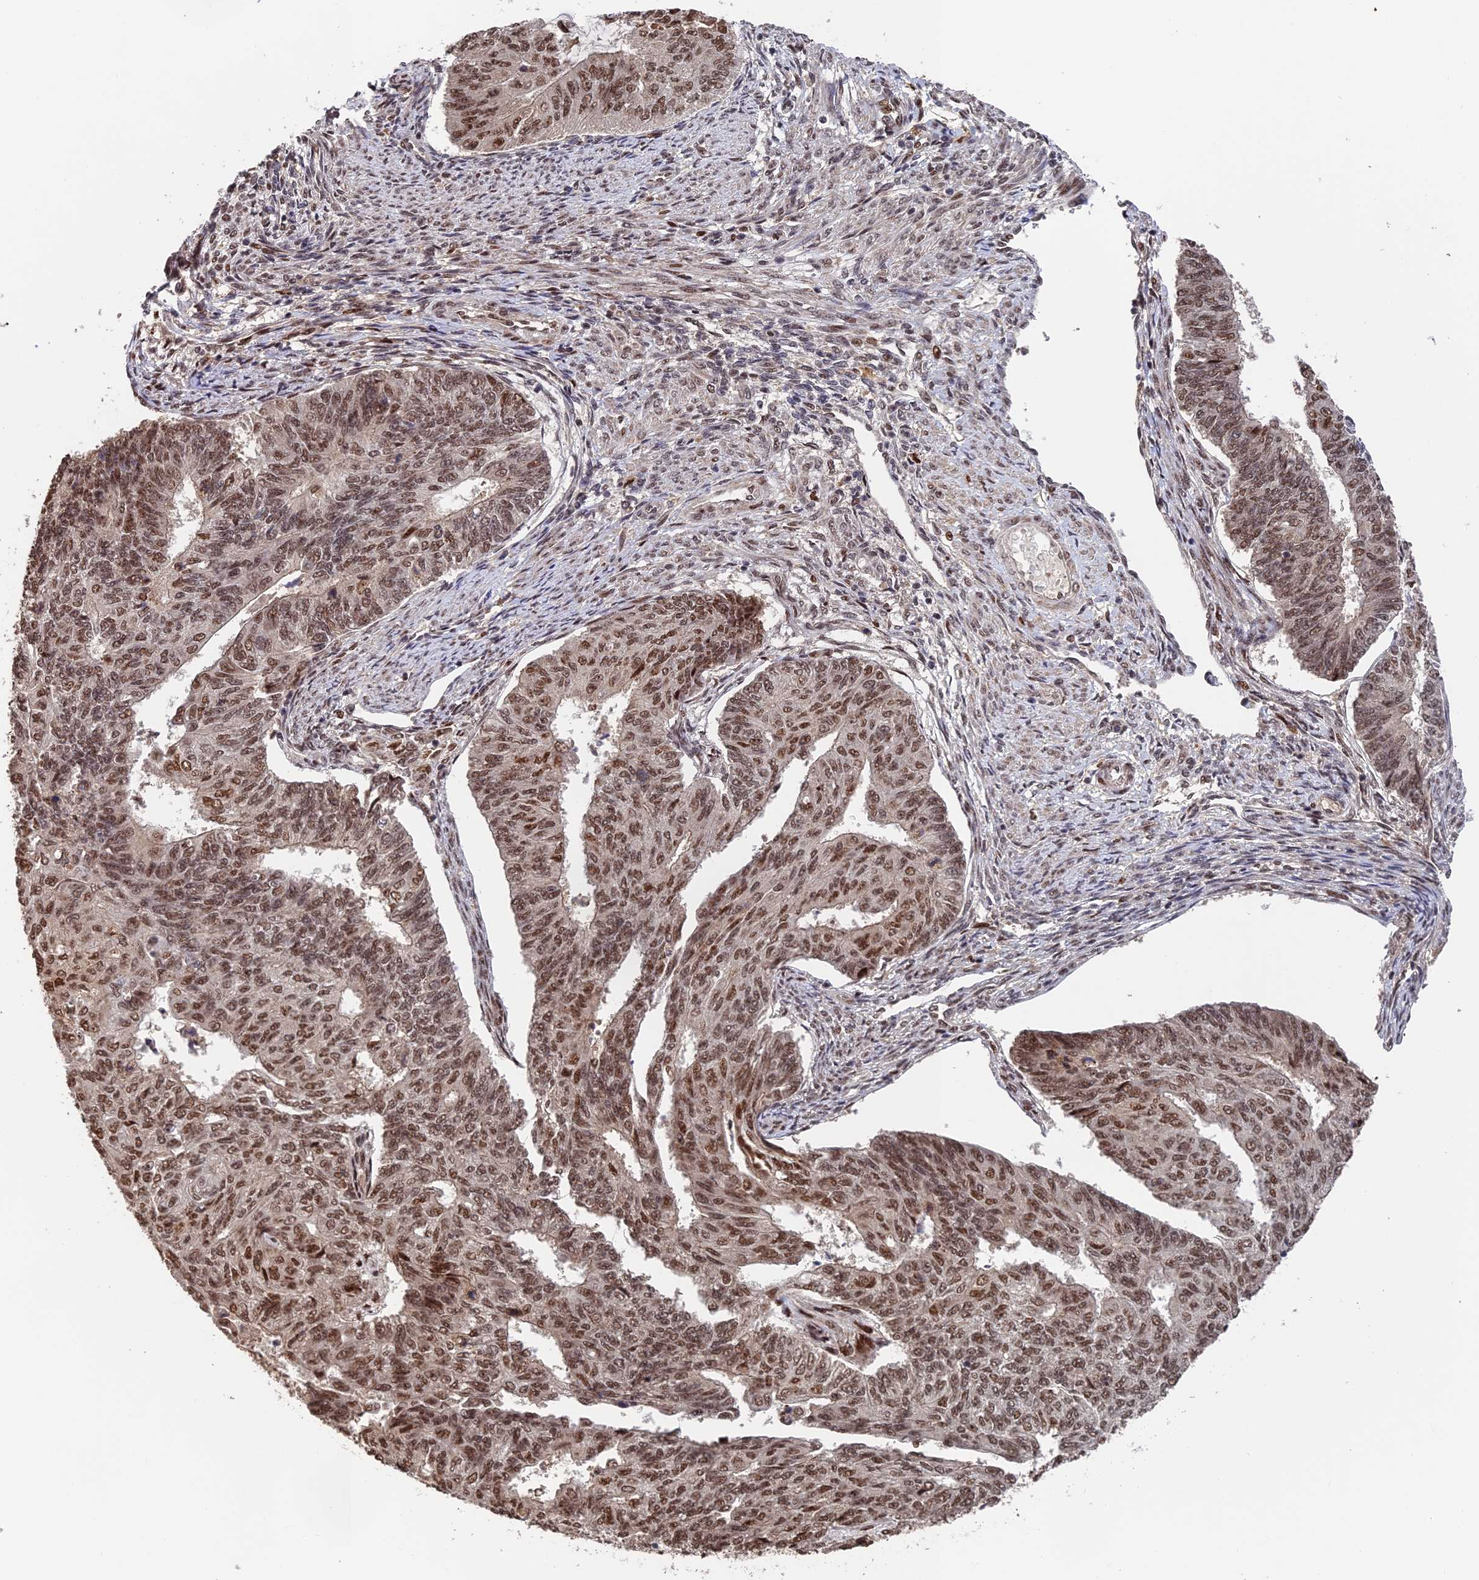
{"staining": {"intensity": "moderate", "quantity": ">75%", "location": "nuclear"}, "tissue": "endometrial cancer", "cell_type": "Tumor cells", "image_type": "cancer", "snomed": [{"axis": "morphology", "description": "Adenocarcinoma, NOS"}, {"axis": "topography", "description": "Endometrium"}], "caption": "Approximately >75% of tumor cells in endometrial adenocarcinoma display moderate nuclear protein positivity as visualized by brown immunohistochemical staining.", "gene": "OSBPL1A", "patient": {"sex": "female", "age": 32}}